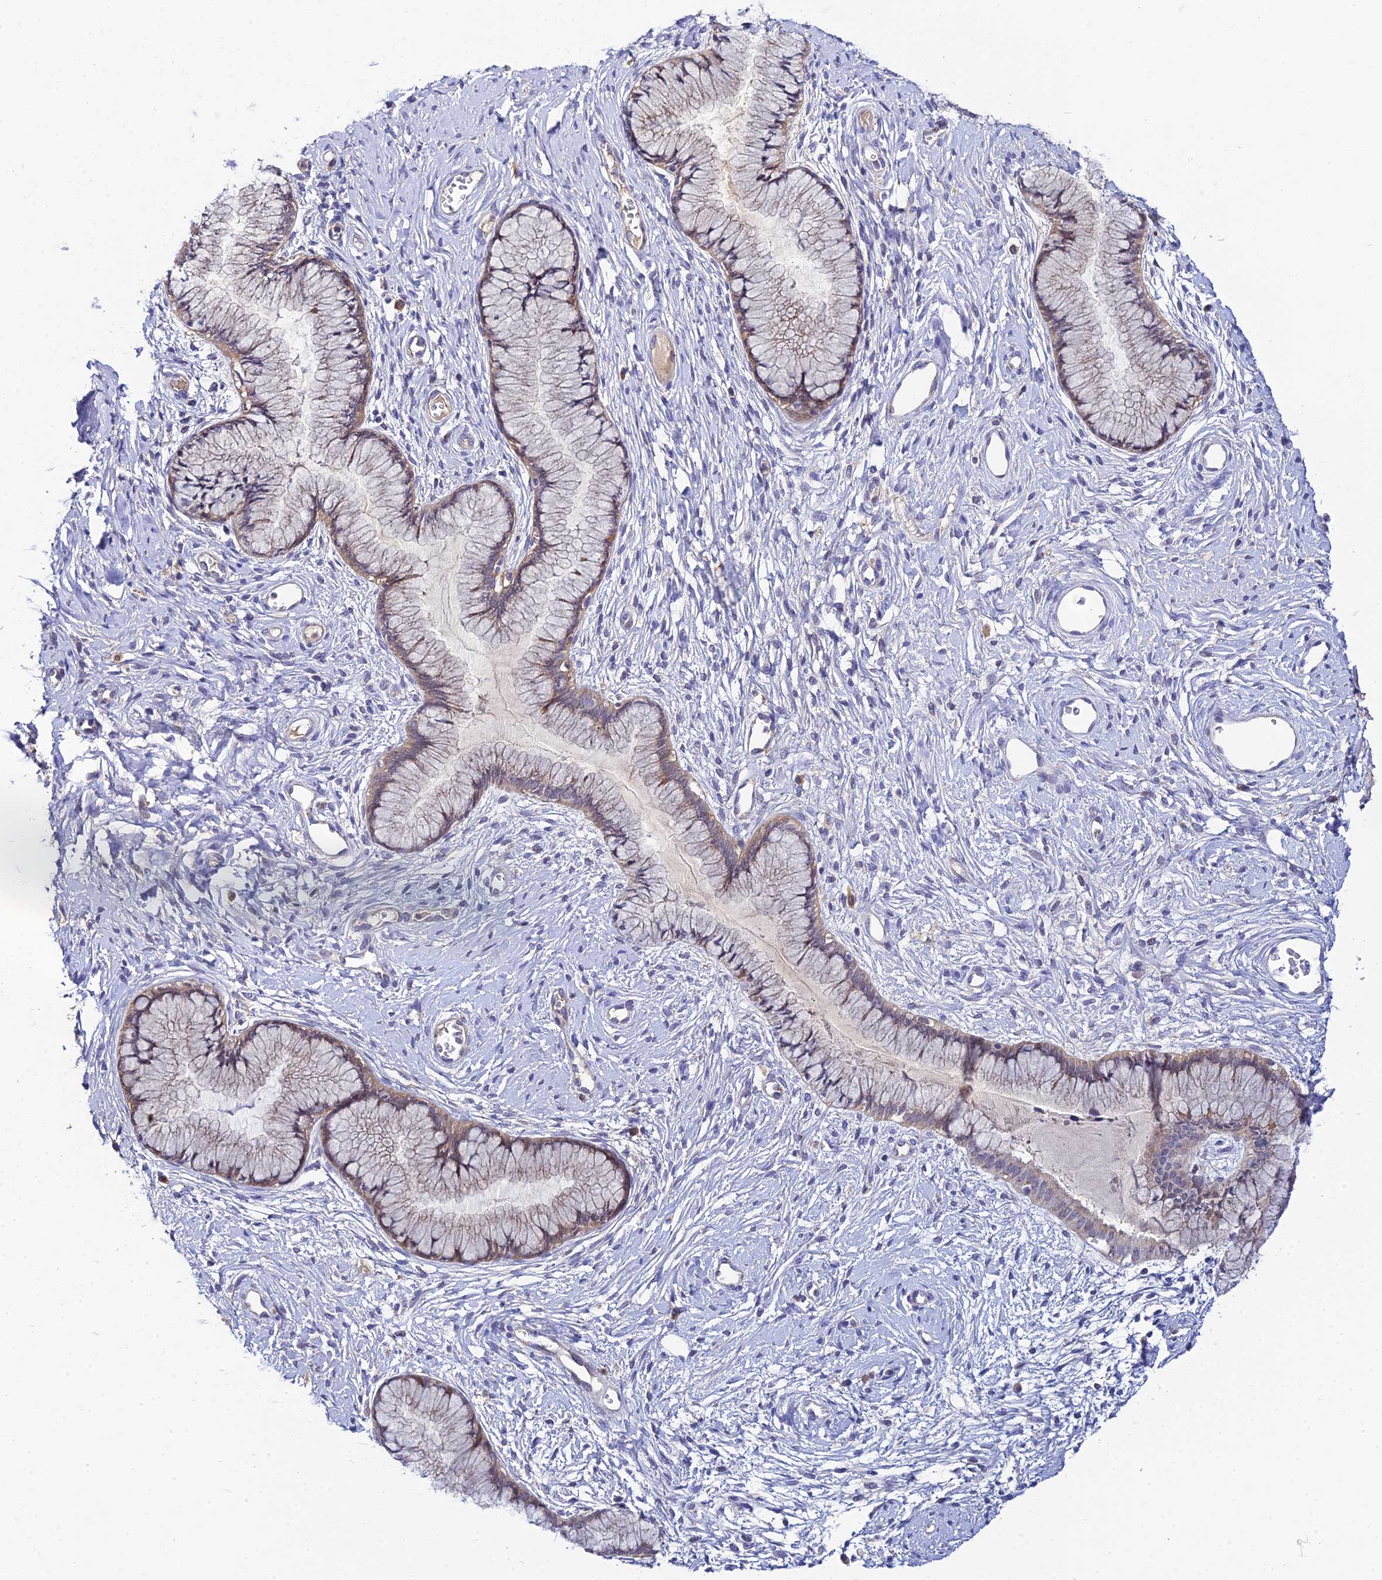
{"staining": {"intensity": "weak", "quantity": ">75%", "location": "cytoplasmic/membranous"}, "tissue": "cervix", "cell_type": "Glandular cells", "image_type": "normal", "snomed": [{"axis": "morphology", "description": "Normal tissue, NOS"}, {"axis": "topography", "description": "Cervix"}], "caption": "DAB immunohistochemical staining of normal human cervix reveals weak cytoplasmic/membranous protein expression in about >75% of glandular cells. (brown staining indicates protein expression, while blue staining denotes nuclei).", "gene": "ACOT1", "patient": {"sex": "female", "age": 42}}